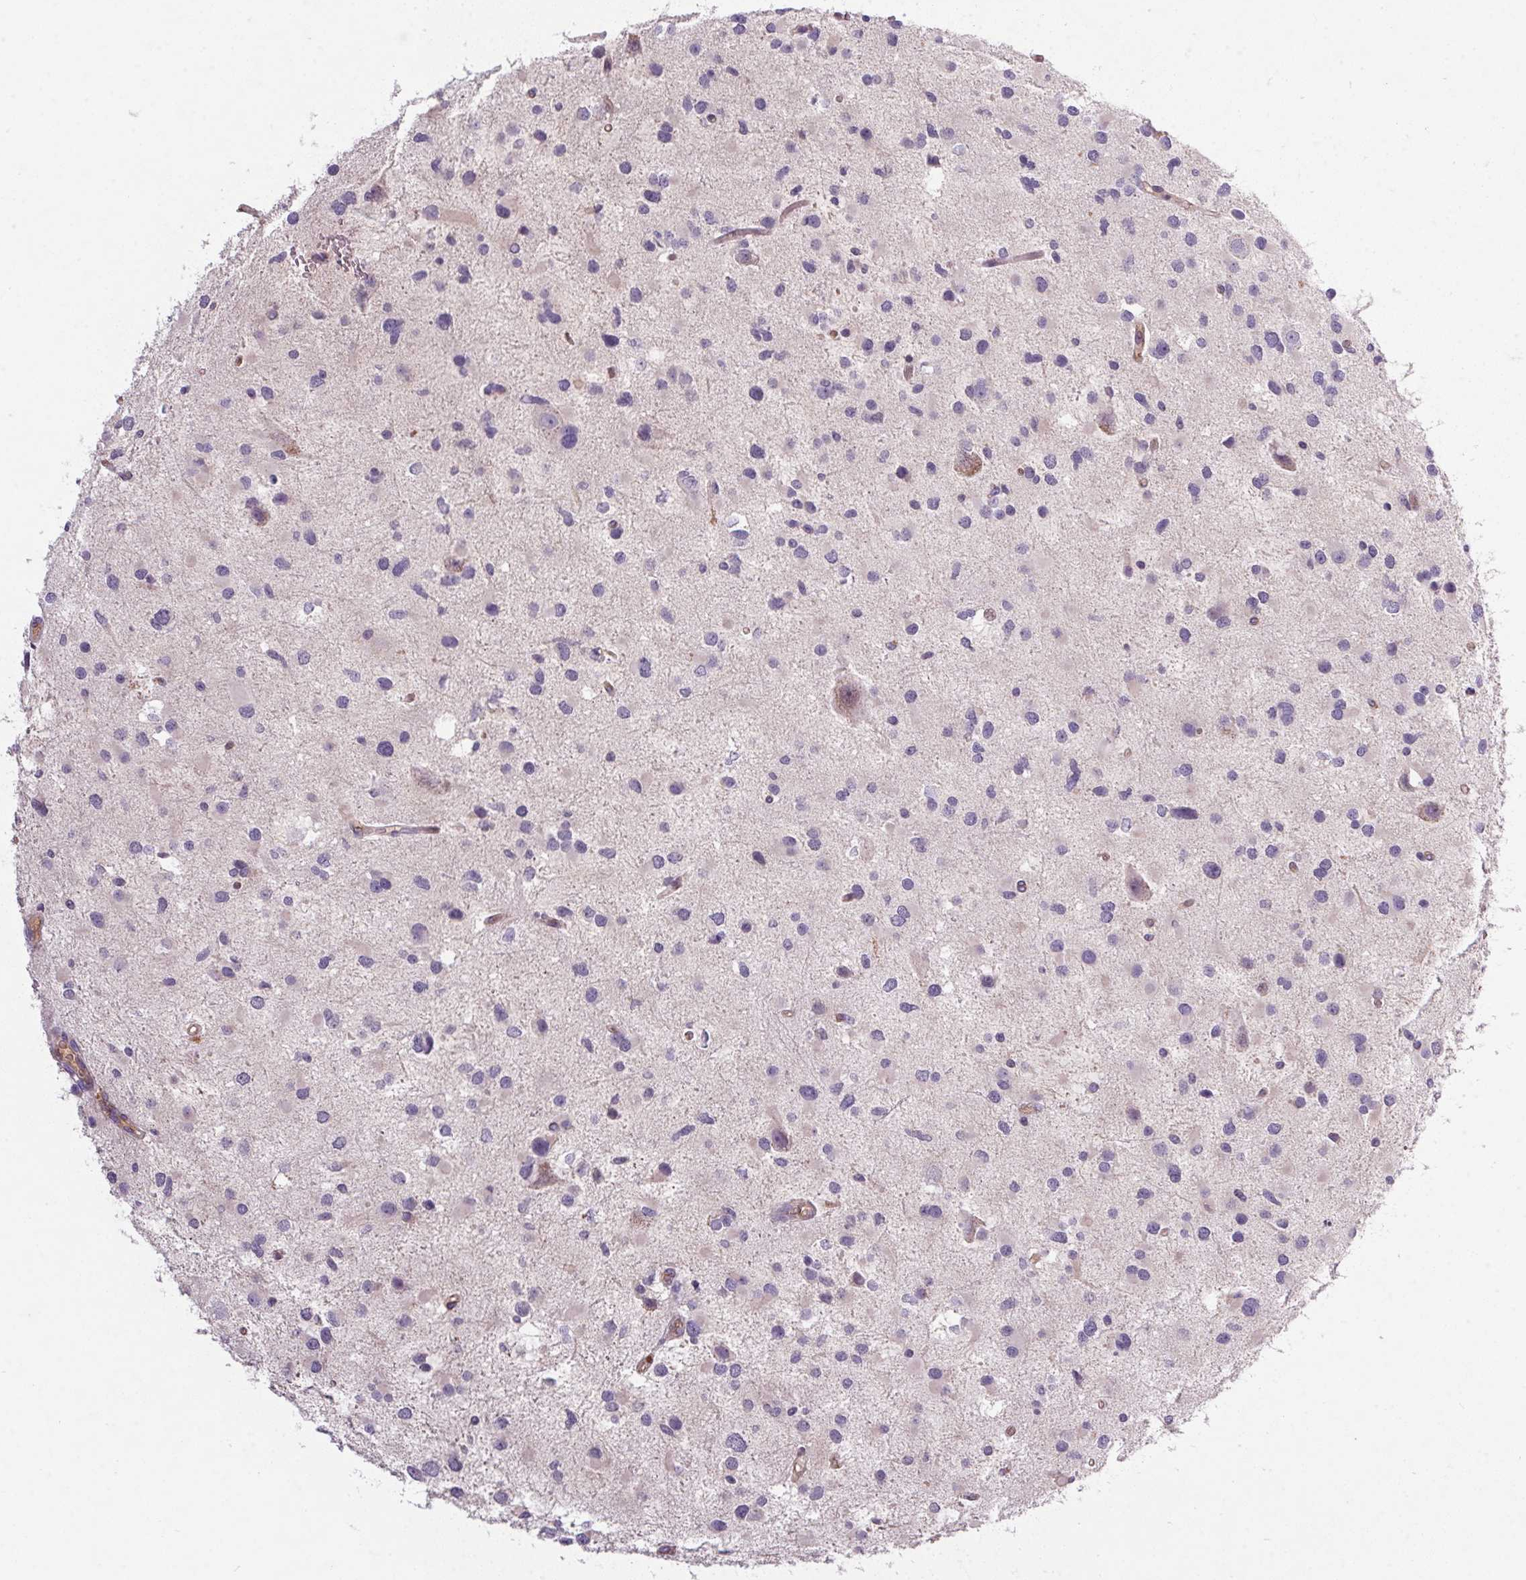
{"staining": {"intensity": "negative", "quantity": "none", "location": "none"}, "tissue": "glioma", "cell_type": "Tumor cells", "image_type": "cancer", "snomed": [{"axis": "morphology", "description": "Glioma, malignant, Low grade"}, {"axis": "topography", "description": "Brain"}], "caption": "An IHC micrograph of malignant glioma (low-grade) is shown. There is no staining in tumor cells of malignant glioma (low-grade).", "gene": "APOC4", "patient": {"sex": "female", "age": 32}}